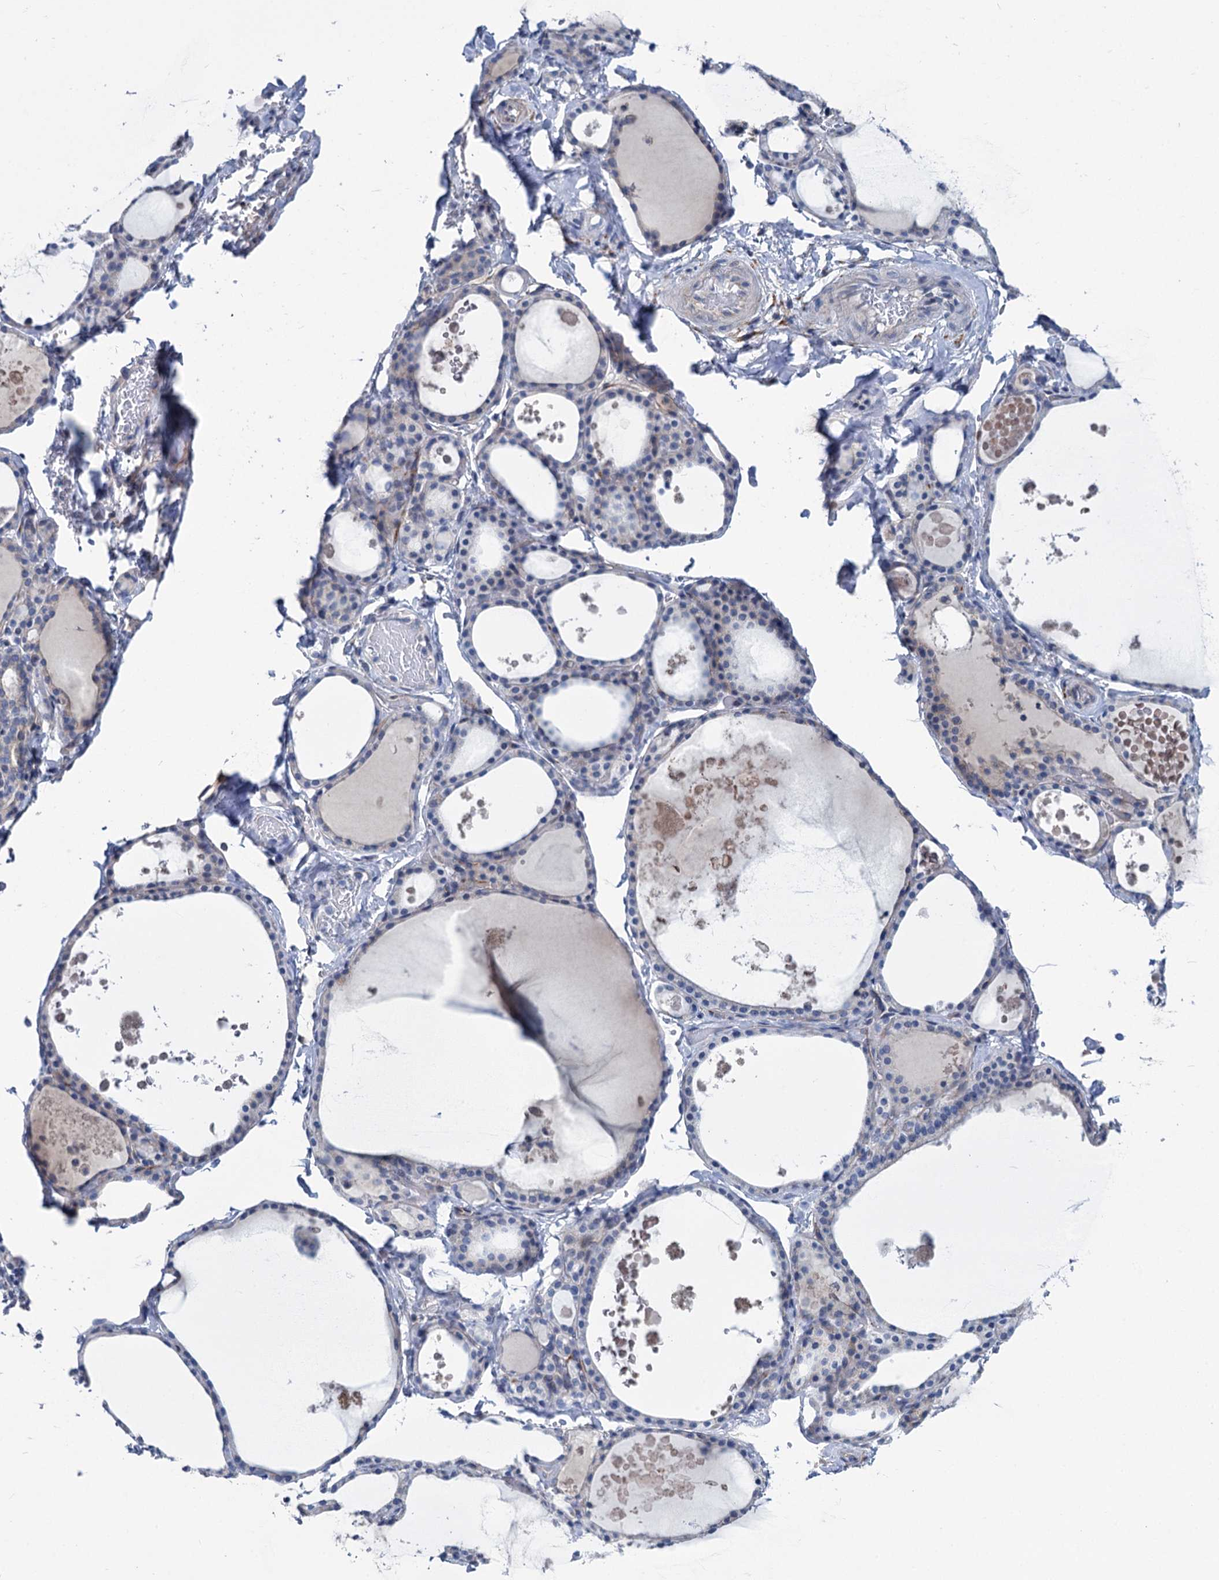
{"staining": {"intensity": "negative", "quantity": "none", "location": "none"}, "tissue": "thyroid gland", "cell_type": "Glandular cells", "image_type": "normal", "snomed": [{"axis": "morphology", "description": "Normal tissue, NOS"}, {"axis": "topography", "description": "Thyroid gland"}], "caption": "Protein analysis of normal thyroid gland shows no significant positivity in glandular cells. (DAB immunohistochemistry with hematoxylin counter stain).", "gene": "CHDH", "patient": {"sex": "male", "age": 56}}